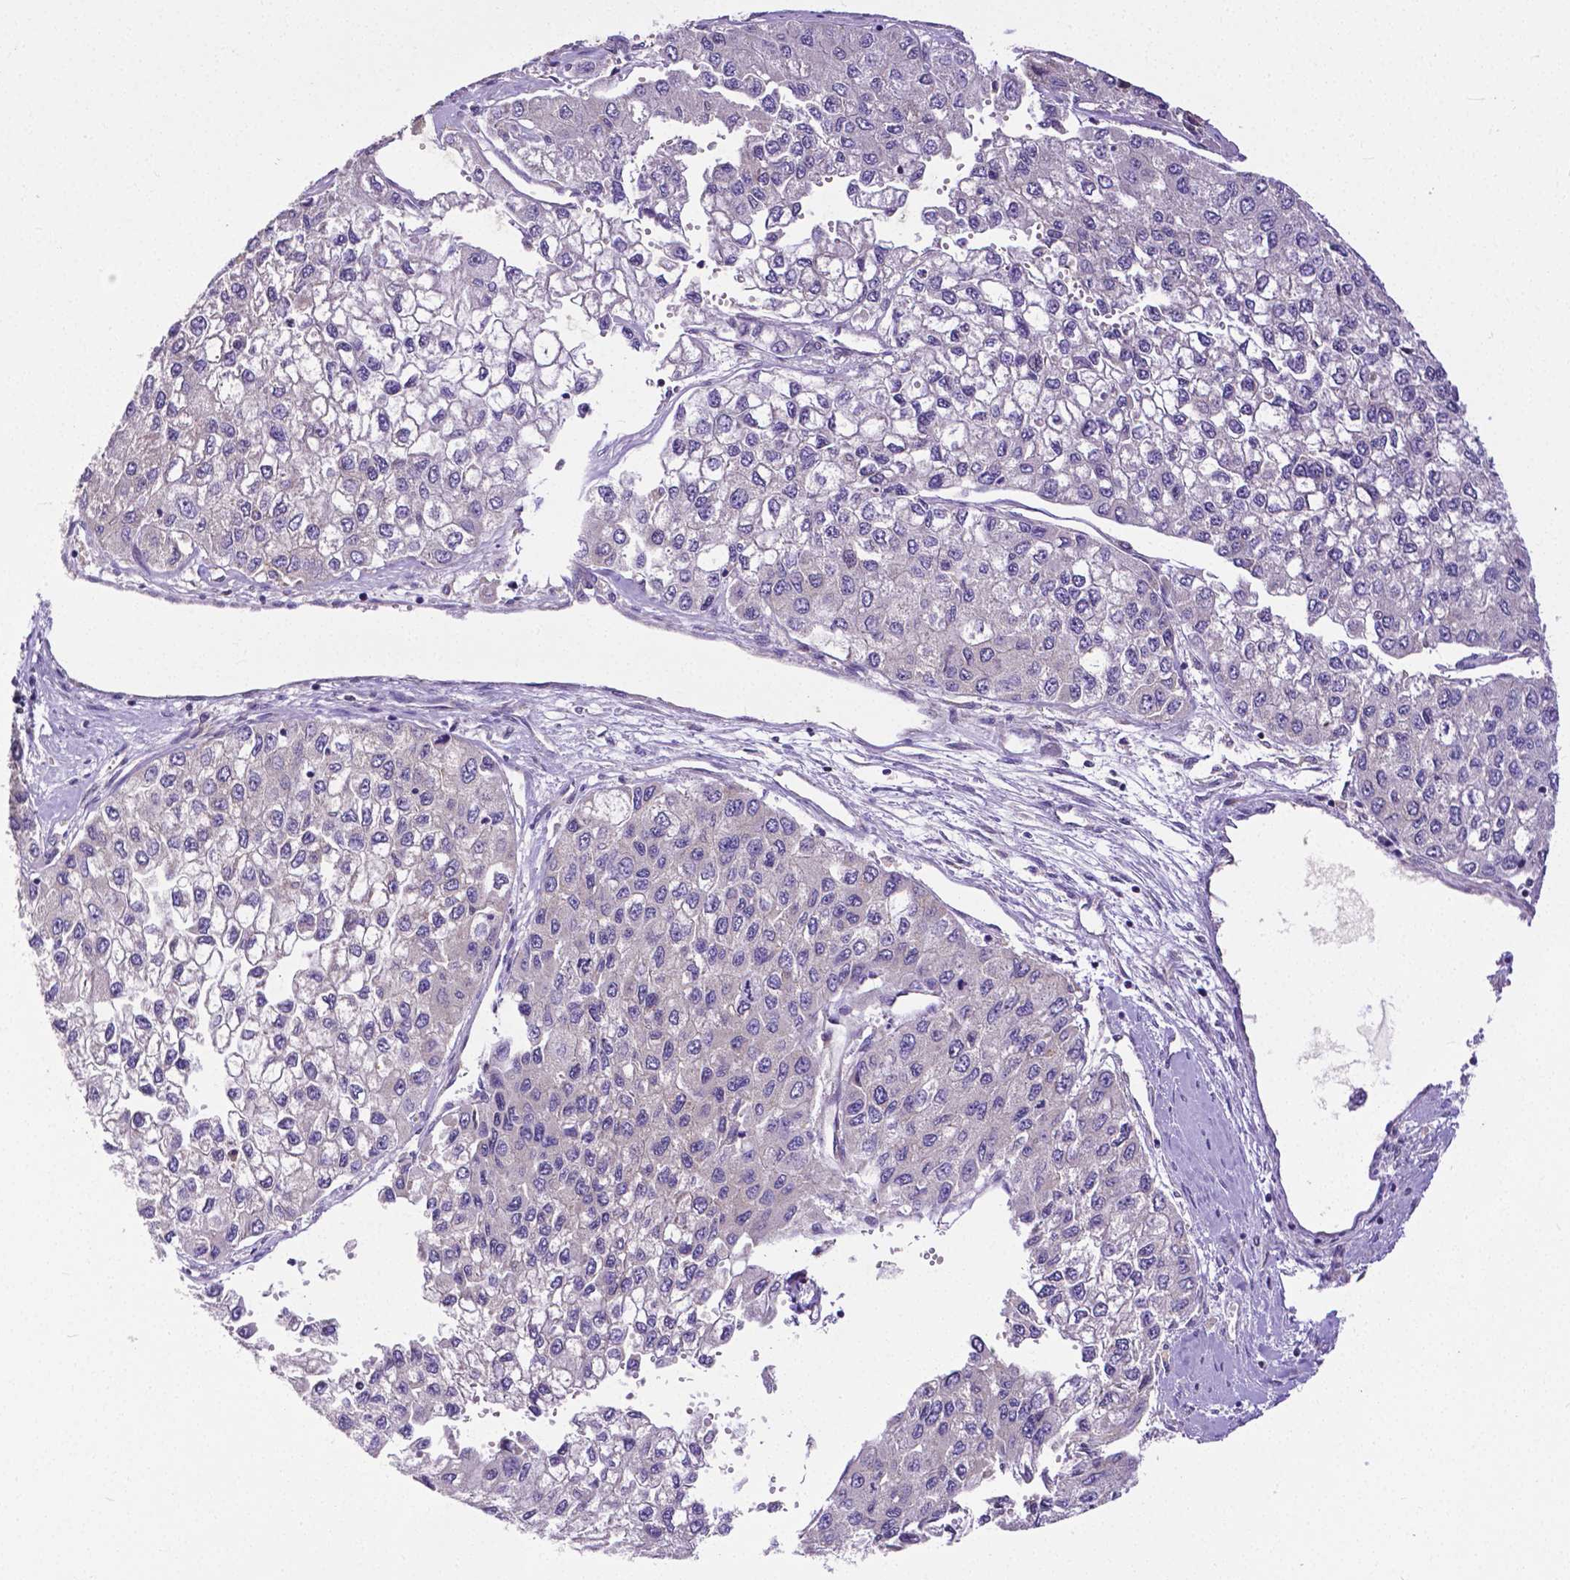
{"staining": {"intensity": "negative", "quantity": "none", "location": "none"}, "tissue": "liver cancer", "cell_type": "Tumor cells", "image_type": "cancer", "snomed": [{"axis": "morphology", "description": "Carcinoma, Hepatocellular, NOS"}, {"axis": "topography", "description": "Liver"}], "caption": "Human liver cancer stained for a protein using IHC reveals no staining in tumor cells.", "gene": "DICER1", "patient": {"sex": "female", "age": 66}}